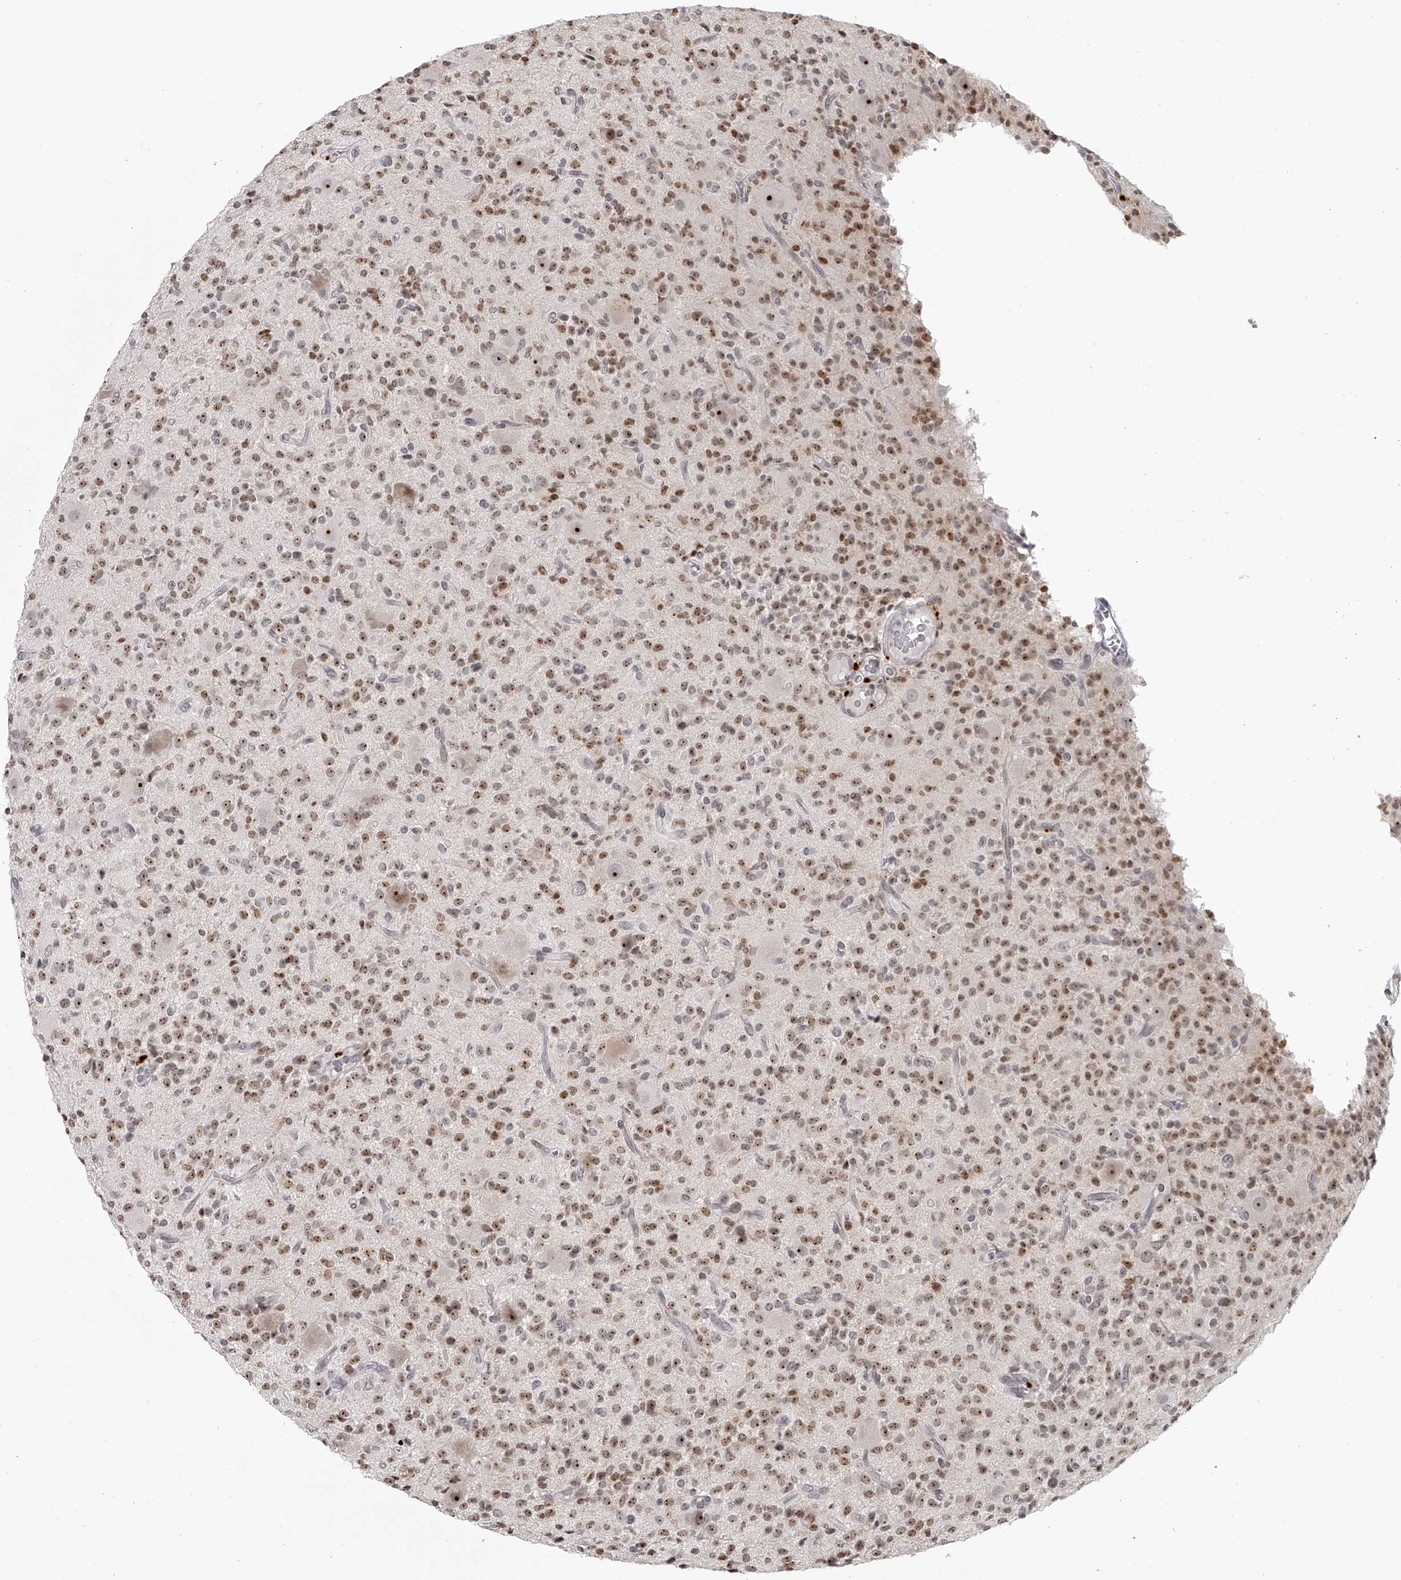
{"staining": {"intensity": "moderate", "quantity": ">75%", "location": "nuclear"}, "tissue": "glioma", "cell_type": "Tumor cells", "image_type": "cancer", "snomed": [{"axis": "morphology", "description": "Glioma, malignant, High grade"}, {"axis": "topography", "description": "Brain"}], "caption": "Immunohistochemistry (IHC) staining of malignant glioma (high-grade), which shows medium levels of moderate nuclear staining in approximately >75% of tumor cells indicating moderate nuclear protein staining. The staining was performed using DAB (brown) for protein detection and nuclei were counterstained in hematoxylin (blue).", "gene": "RNF220", "patient": {"sex": "male", "age": 34}}